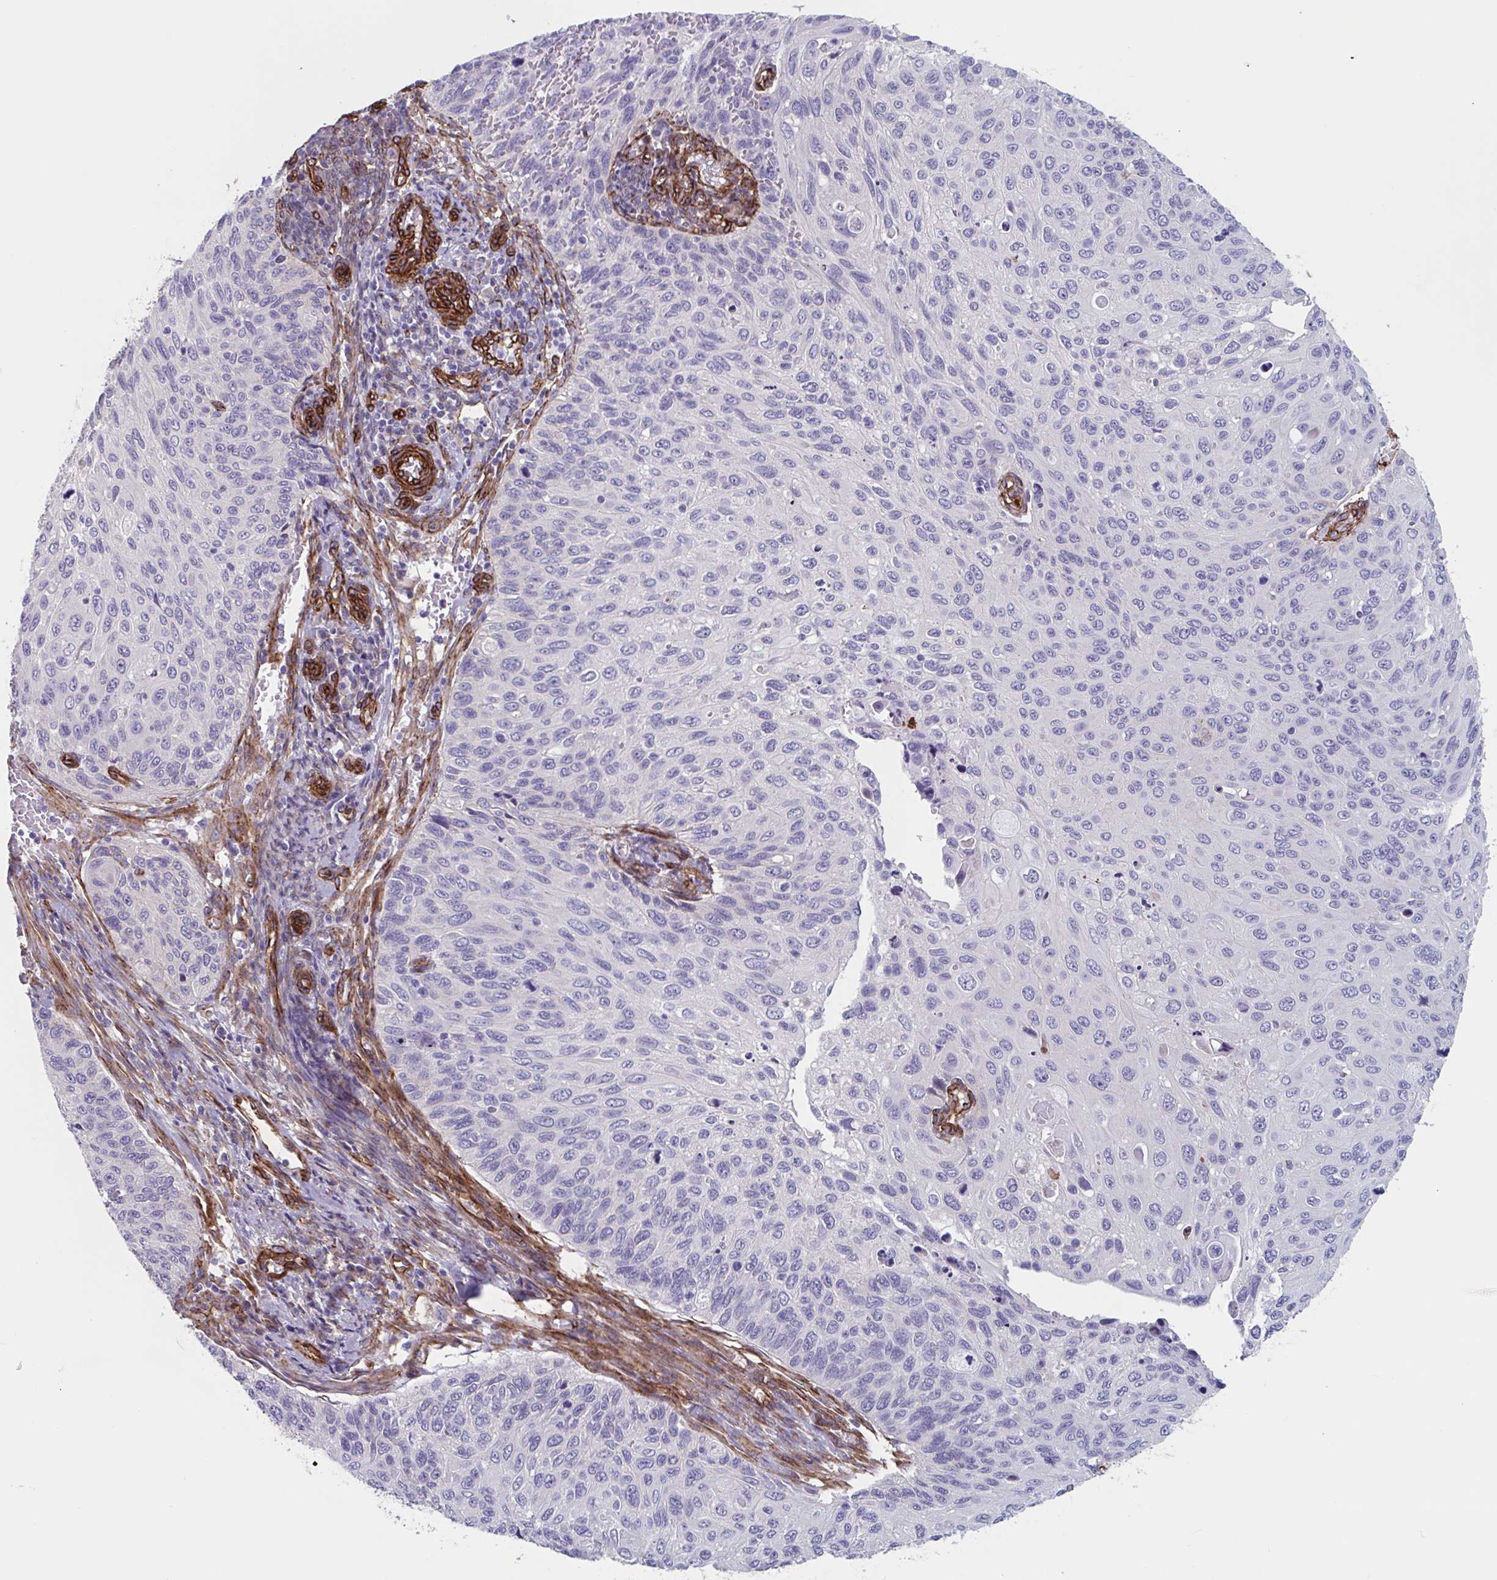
{"staining": {"intensity": "negative", "quantity": "none", "location": "none"}, "tissue": "cervical cancer", "cell_type": "Tumor cells", "image_type": "cancer", "snomed": [{"axis": "morphology", "description": "Squamous cell carcinoma, NOS"}, {"axis": "topography", "description": "Cervix"}], "caption": "This is an IHC micrograph of cervical cancer. There is no positivity in tumor cells.", "gene": "CITED4", "patient": {"sex": "female", "age": 70}}